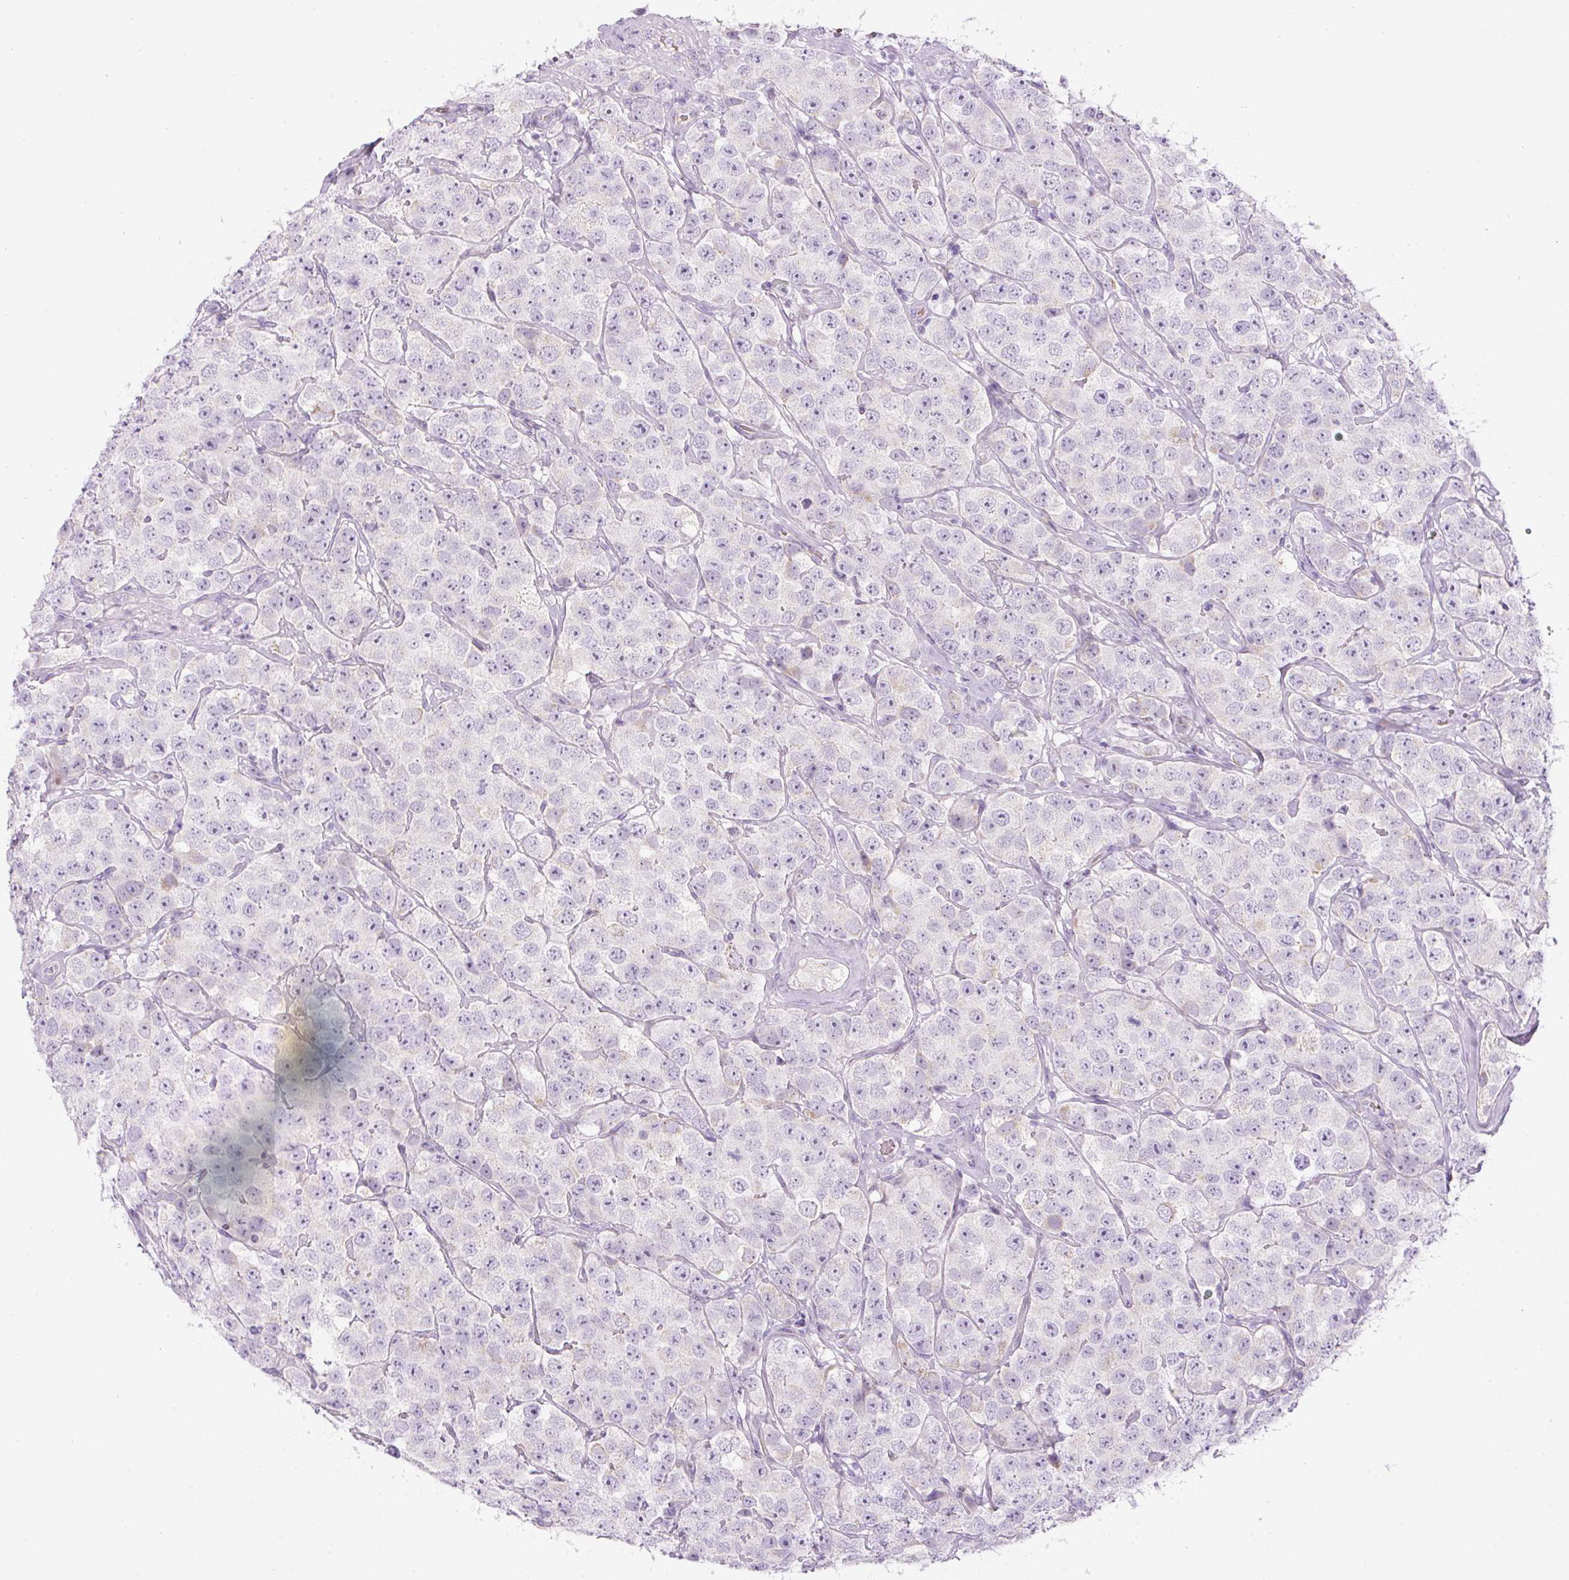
{"staining": {"intensity": "negative", "quantity": "none", "location": "none"}, "tissue": "testis cancer", "cell_type": "Tumor cells", "image_type": "cancer", "snomed": [{"axis": "morphology", "description": "Seminoma, NOS"}, {"axis": "topography", "description": "Testis"}], "caption": "The image demonstrates no staining of tumor cells in testis cancer (seminoma). (Brightfield microscopy of DAB immunohistochemistry (IHC) at high magnification).", "gene": "FGFBP3", "patient": {"sex": "male", "age": 28}}